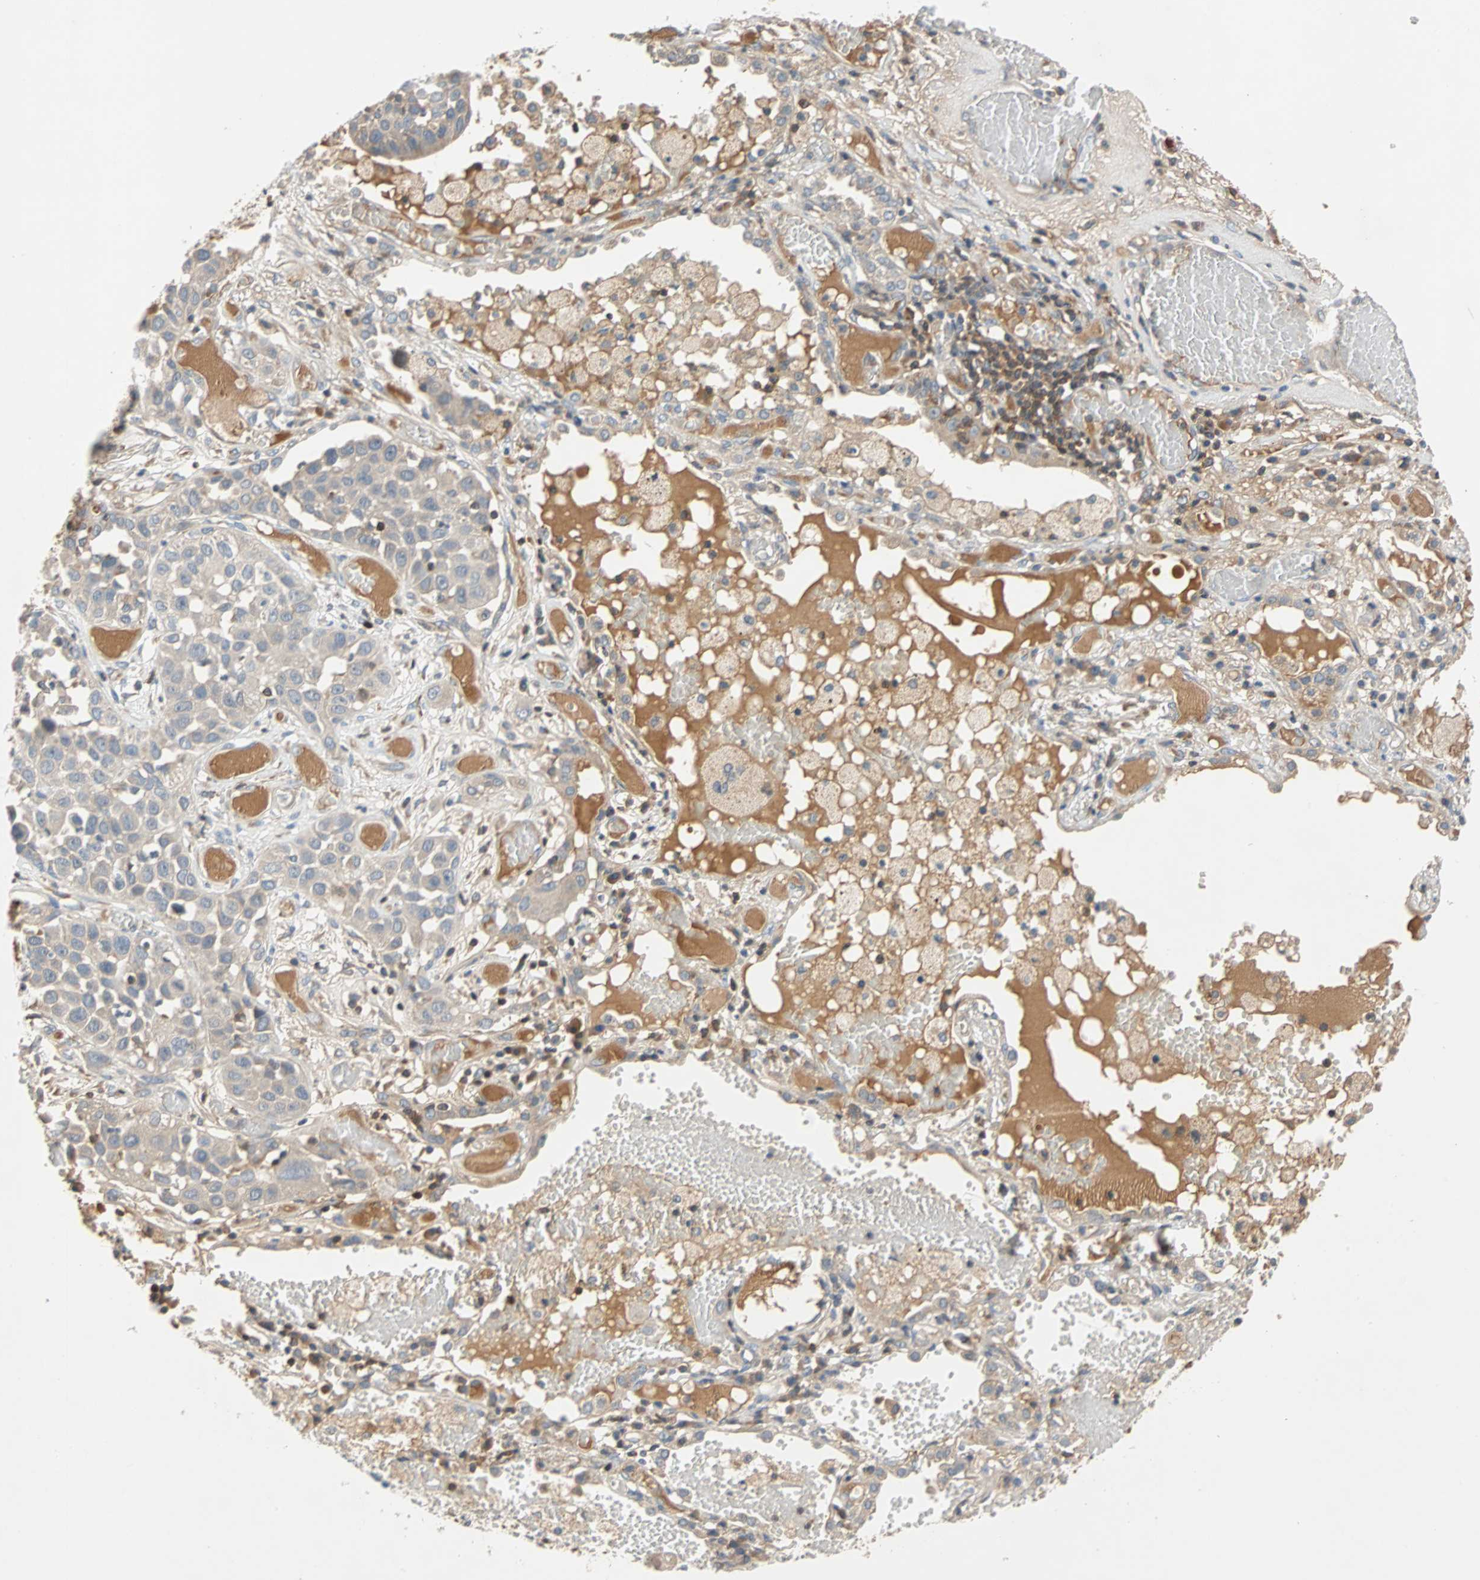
{"staining": {"intensity": "negative", "quantity": "none", "location": "none"}, "tissue": "lung cancer", "cell_type": "Tumor cells", "image_type": "cancer", "snomed": [{"axis": "morphology", "description": "Squamous cell carcinoma, NOS"}, {"axis": "topography", "description": "Lung"}], "caption": "A micrograph of lung cancer stained for a protein shows no brown staining in tumor cells.", "gene": "MAP4K1", "patient": {"sex": "male", "age": 71}}